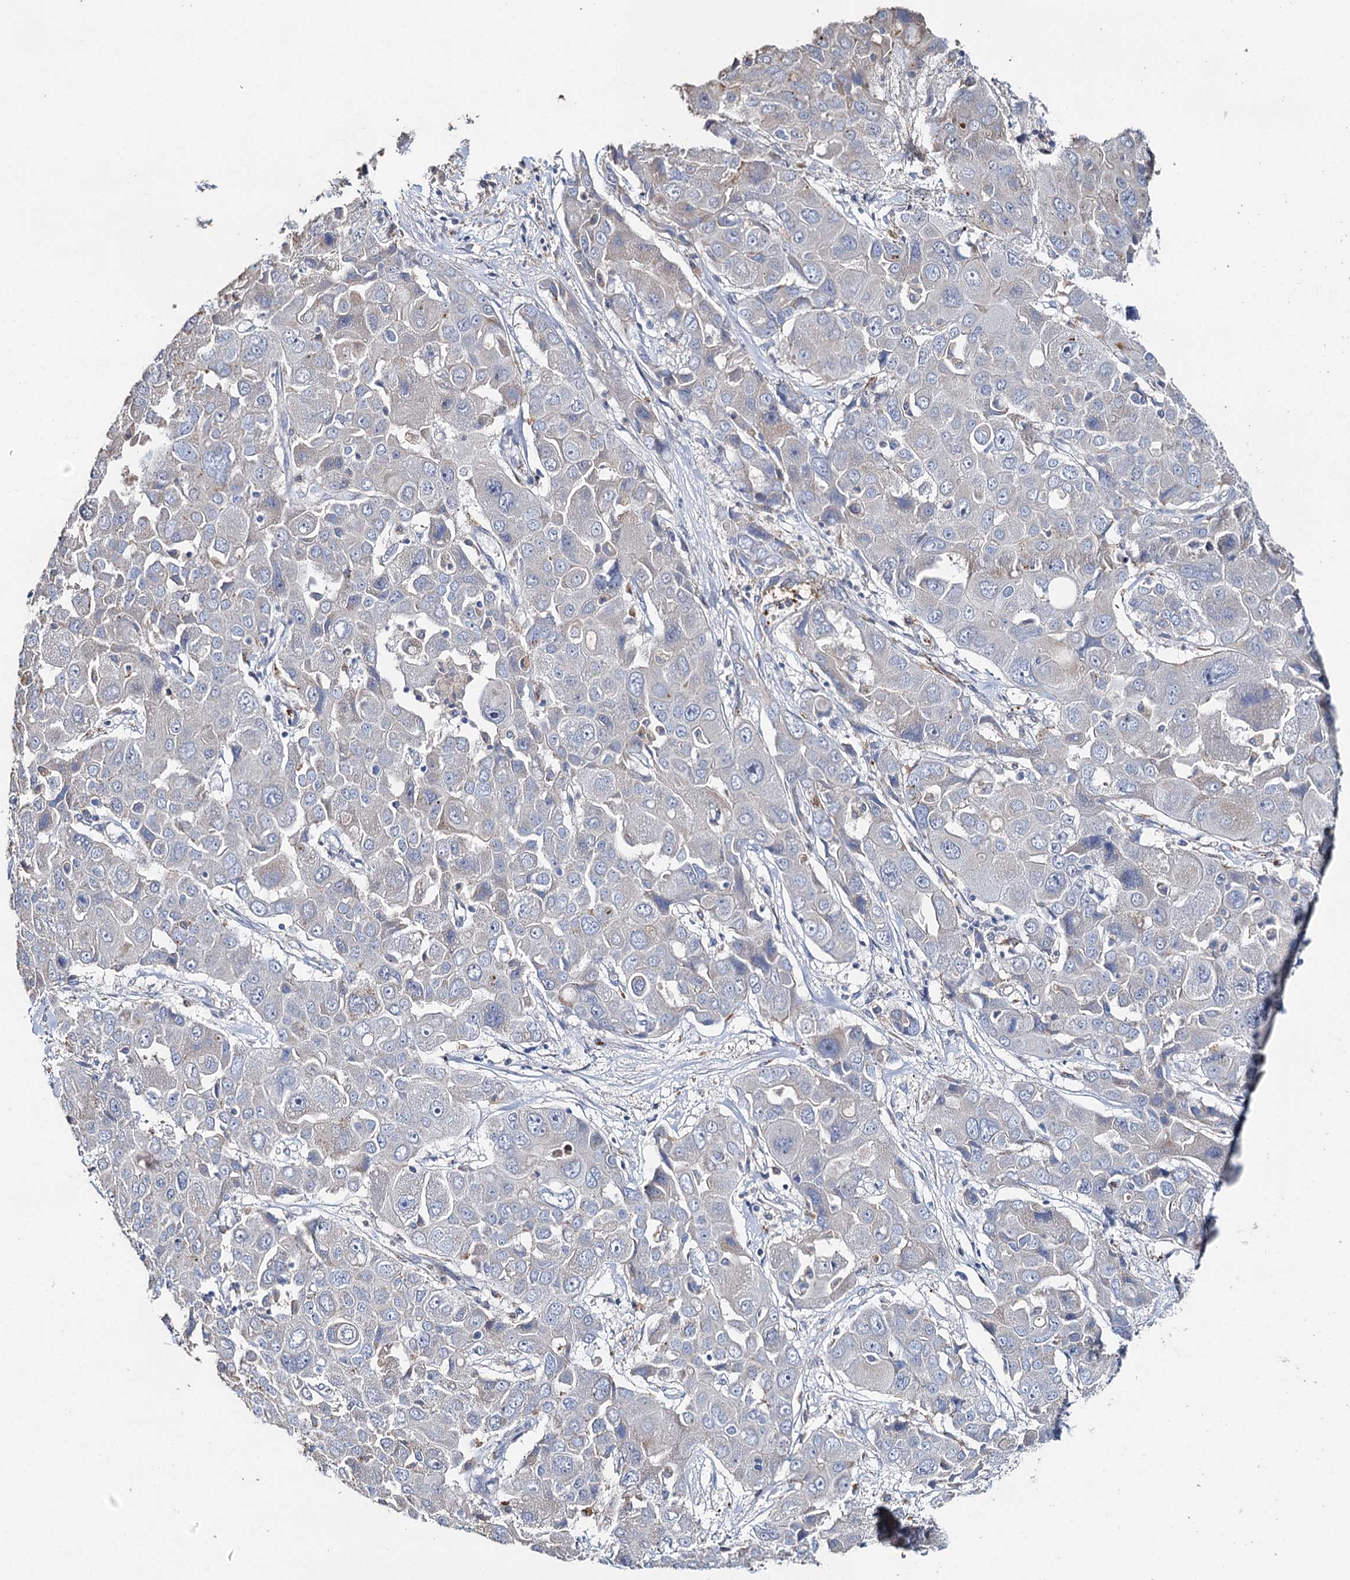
{"staining": {"intensity": "negative", "quantity": "none", "location": "none"}, "tissue": "liver cancer", "cell_type": "Tumor cells", "image_type": "cancer", "snomed": [{"axis": "morphology", "description": "Cholangiocarcinoma"}, {"axis": "topography", "description": "Liver"}], "caption": "Protein analysis of cholangiocarcinoma (liver) demonstrates no significant expression in tumor cells.", "gene": "DNAH6", "patient": {"sex": "male", "age": 67}}